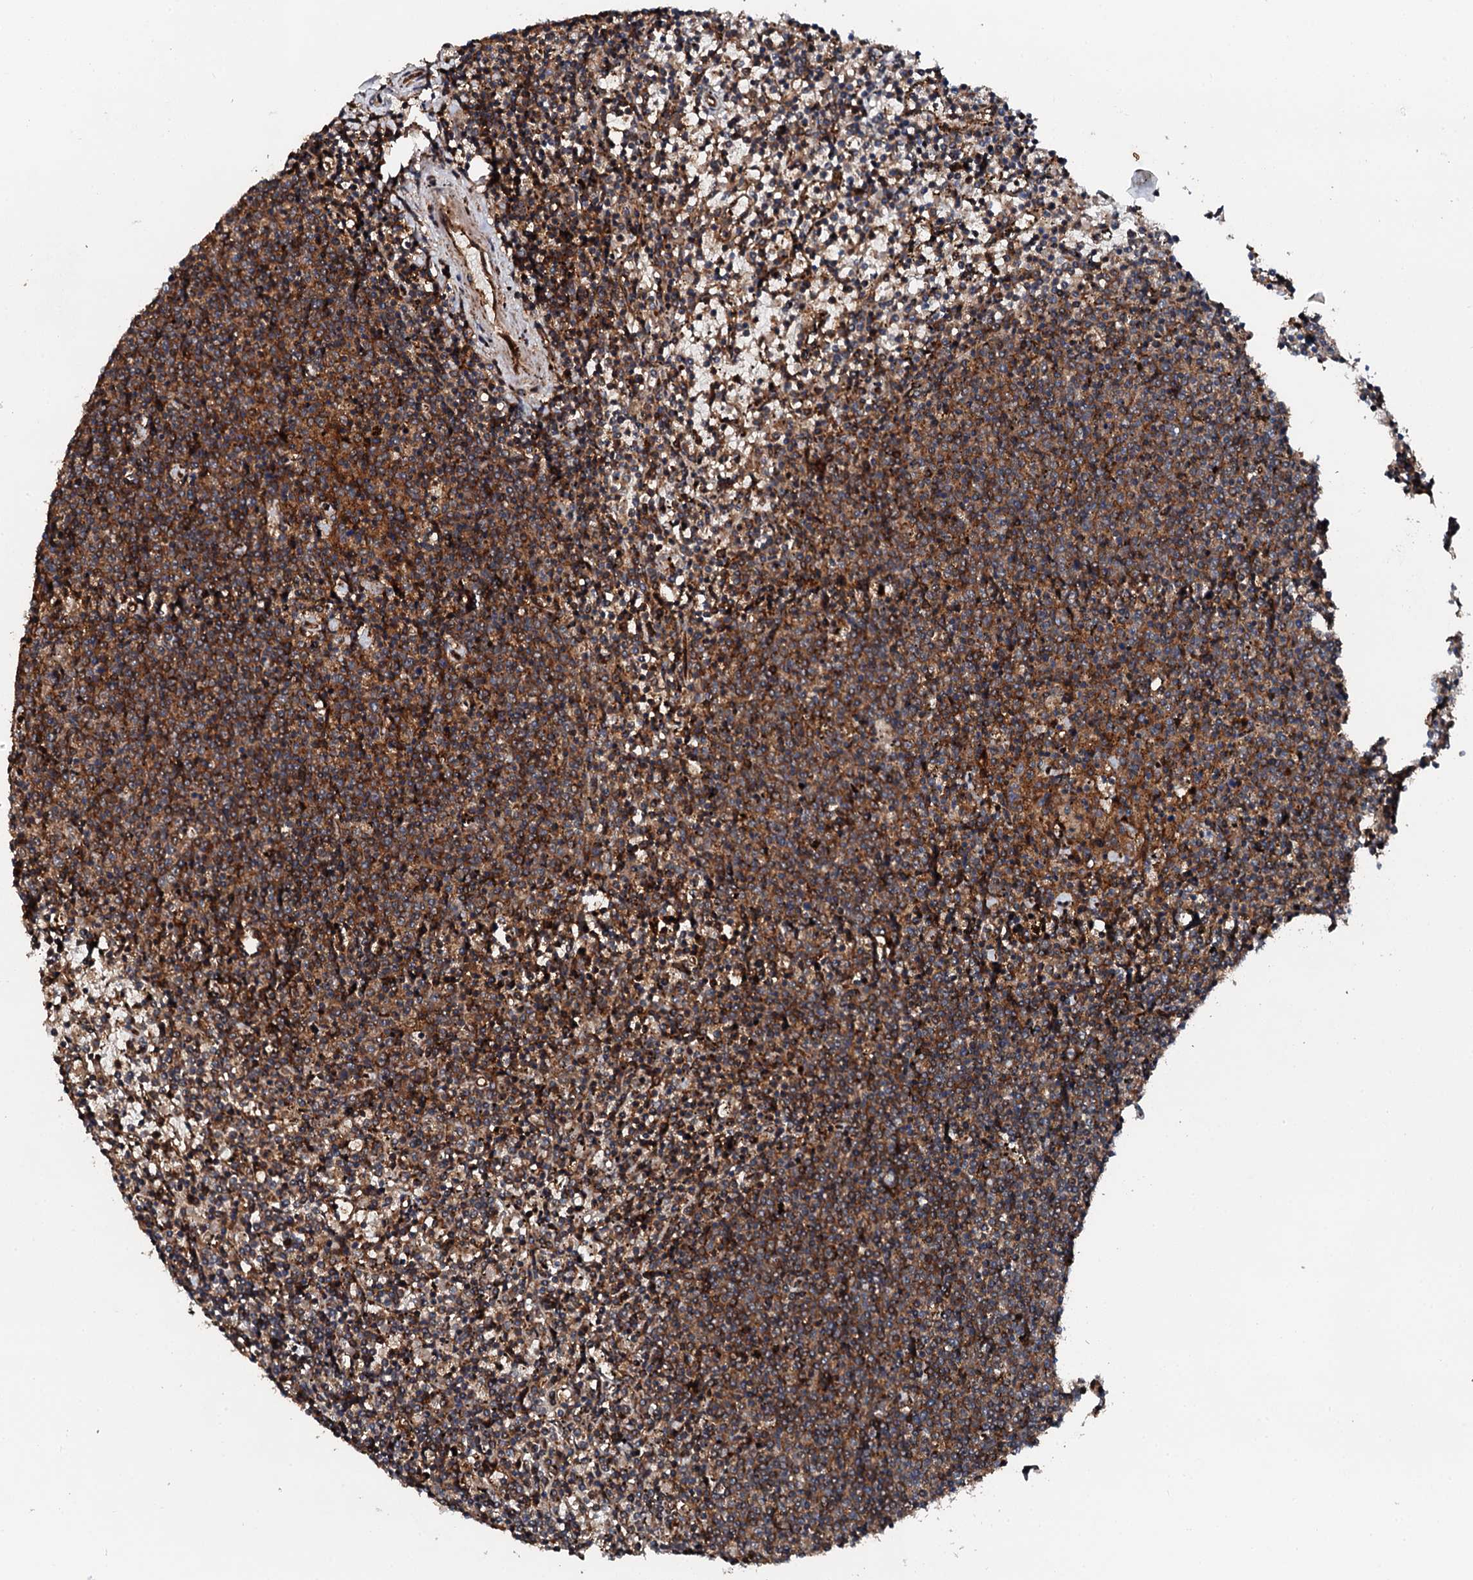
{"staining": {"intensity": "moderate", "quantity": "25%-75%", "location": "cytoplasmic/membranous"}, "tissue": "lymphoma", "cell_type": "Tumor cells", "image_type": "cancer", "snomed": [{"axis": "morphology", "description": "Malignant lymphoma, non-Hodgkin's type, Low grade"}, {"axis": "topography", "description": "Spleen"}], "caption": "Moderate cytoplasmic/membranous expression is present in approximately 25%-75% of tumor cells in malignant lymphoma, non-Hodgkin's type (low-grade).", "gene": "FLYWCH1", "patient": {"sex": "female", "age": 50}}